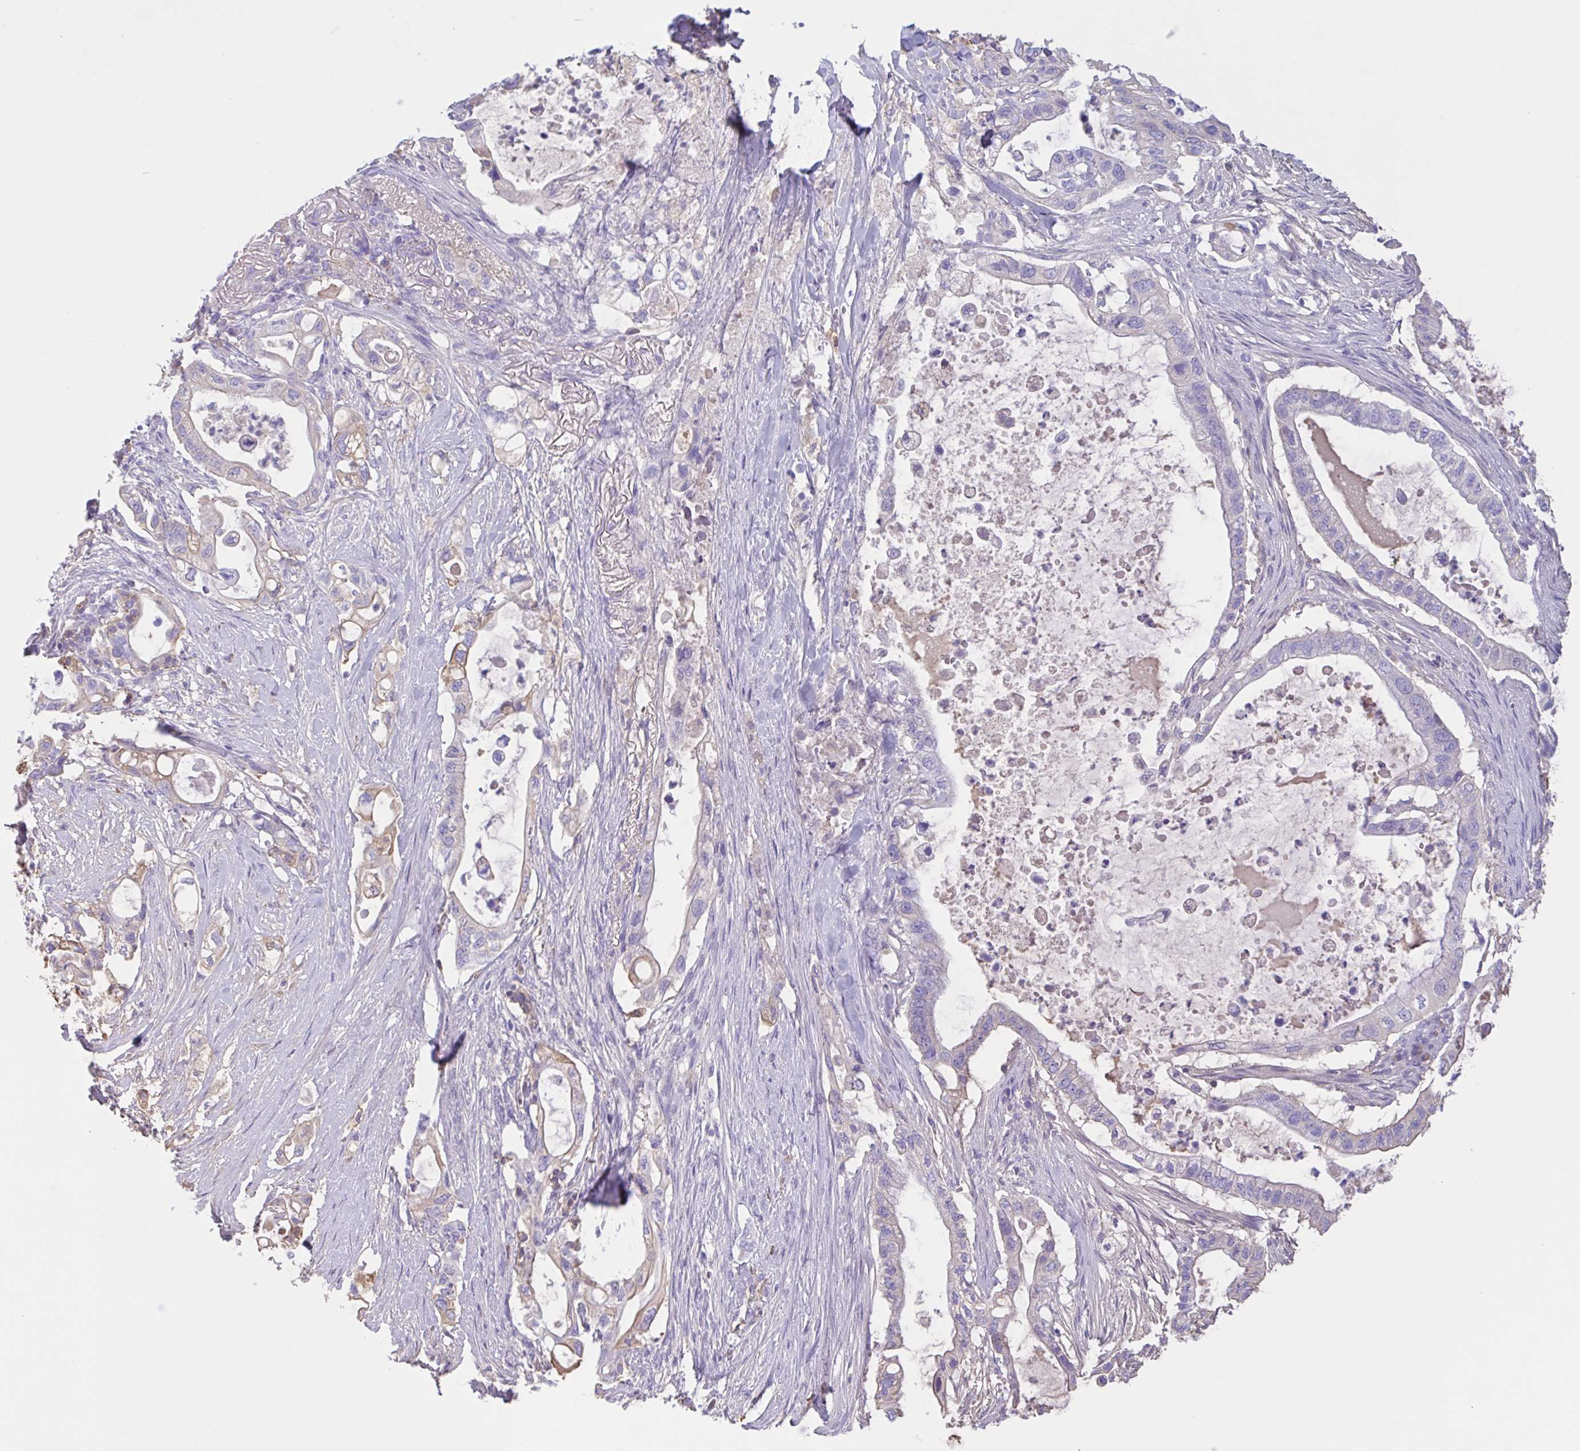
{"staining": {"intensity": "moderate", "quantity": "<25%", "location": "cytoplasmic/membranous"}, "tissue": "pancreatic cancer", "cell_type": "Tumor cells", "image_type": "cancer", "snomed": [{"axis": "morphology", "description": "Adenocarcinoma, NOS"}, {"axis": "topography", "description": "Pancreas"}], "caption": "Pancreatic cancer stained with DAB IHC reveals low levels of moderate cytoplasmic/membranous positivity in about <25% of tumor cells.", "gene": "LARGE2", "patient": {"sex": "female", "age": 72}}